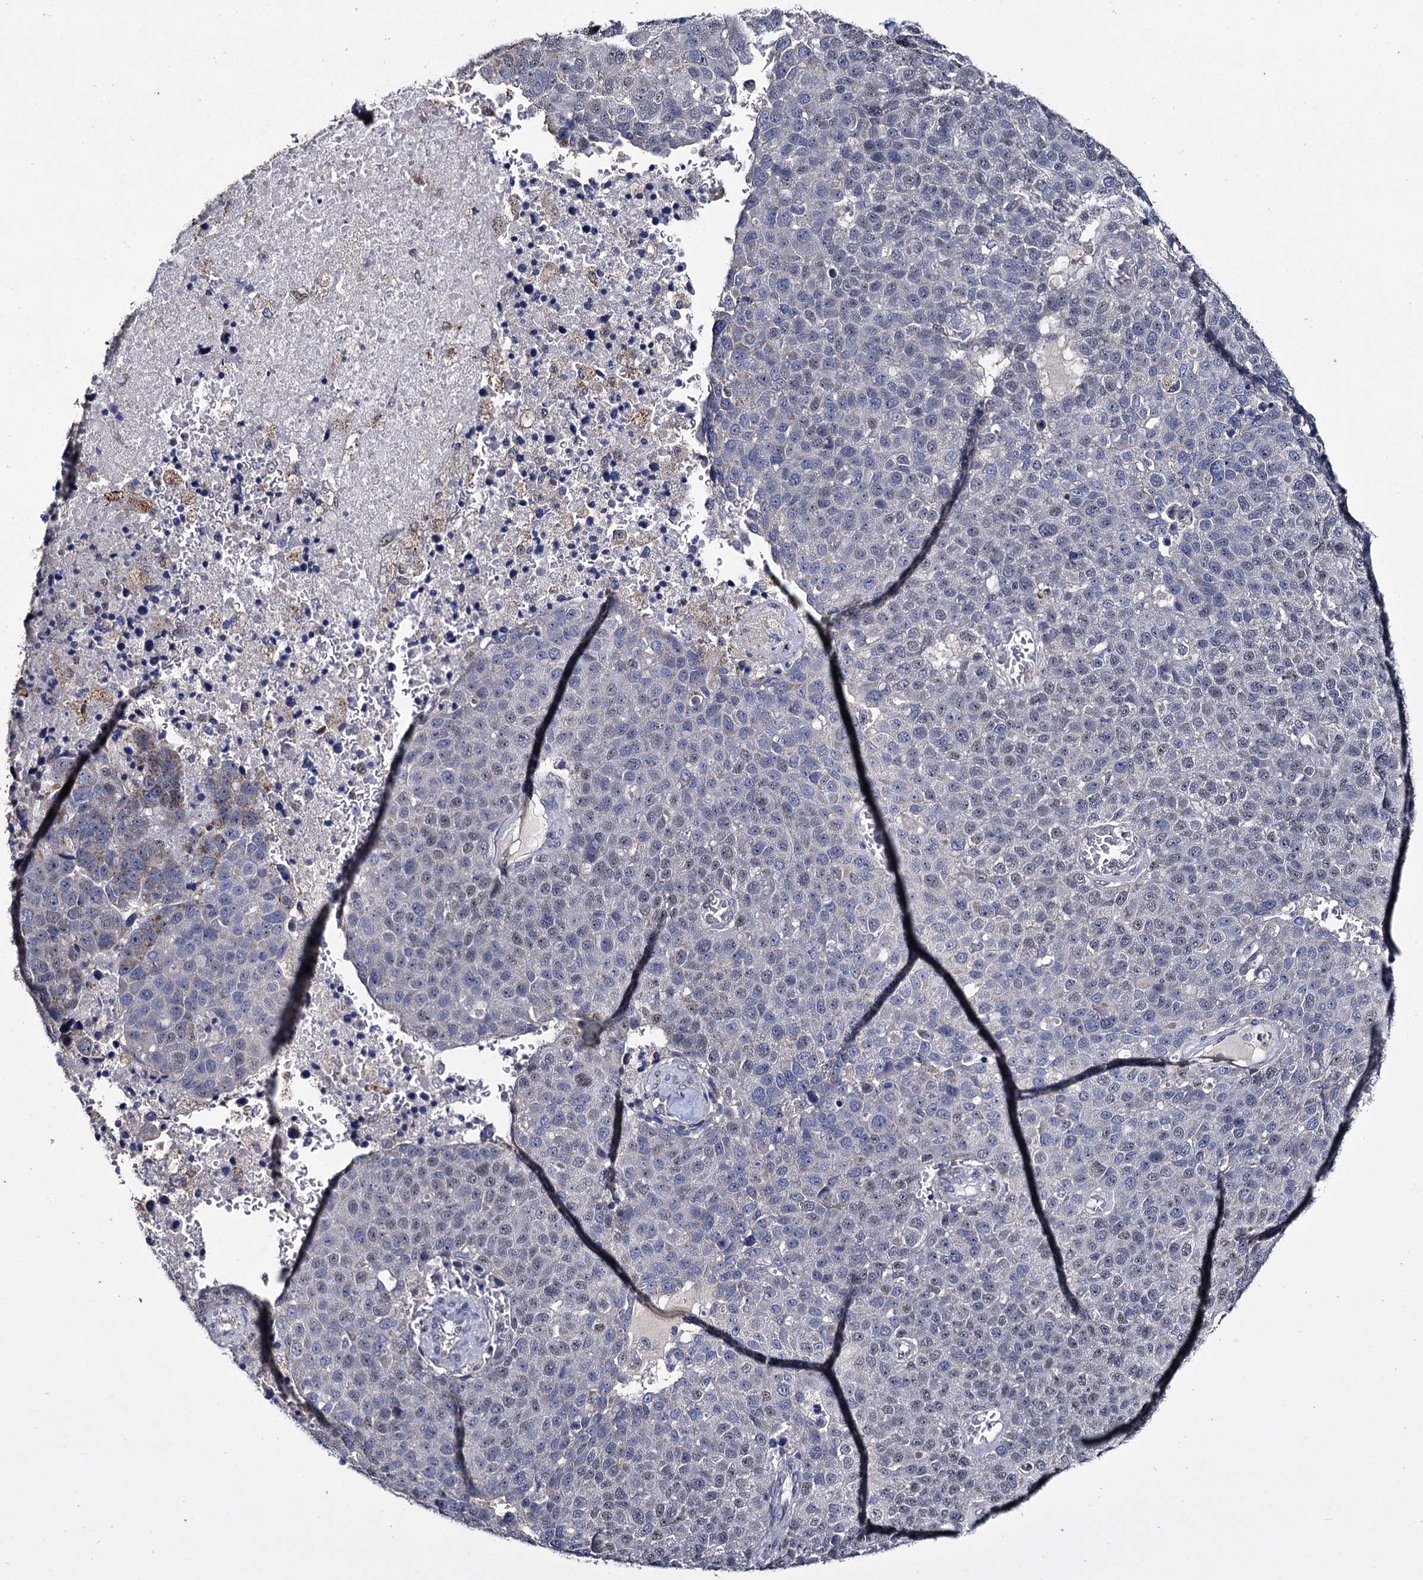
{"staining": {"intensity": "weak", "quantity": "<25%", "location": "nuclear"}, "tissue": "pancreatic cancer", "cell_type": "Tumor cells", "image_type": "cancer", "snomed": [{"axis": "morphology", "description": "Adenocarcinoma, NOS"}, {"axis": "topography", "description": "Pancreas"}], "caption": "High magnification brightfield microscopy of pancreatic cancer stained with DAB (3,3'-diaminobenzidine) (brown) and counterstained with hematoxylin (blue): tumor cells show no significant staining. (Stains: DAB immunohistochemistry (IHC) with hematoxylin counter stain, Microscopy: brightfield microscopy at high magnification).", "gene": "RPUSD4", "patient": {"sex": "female", "age": 61}}